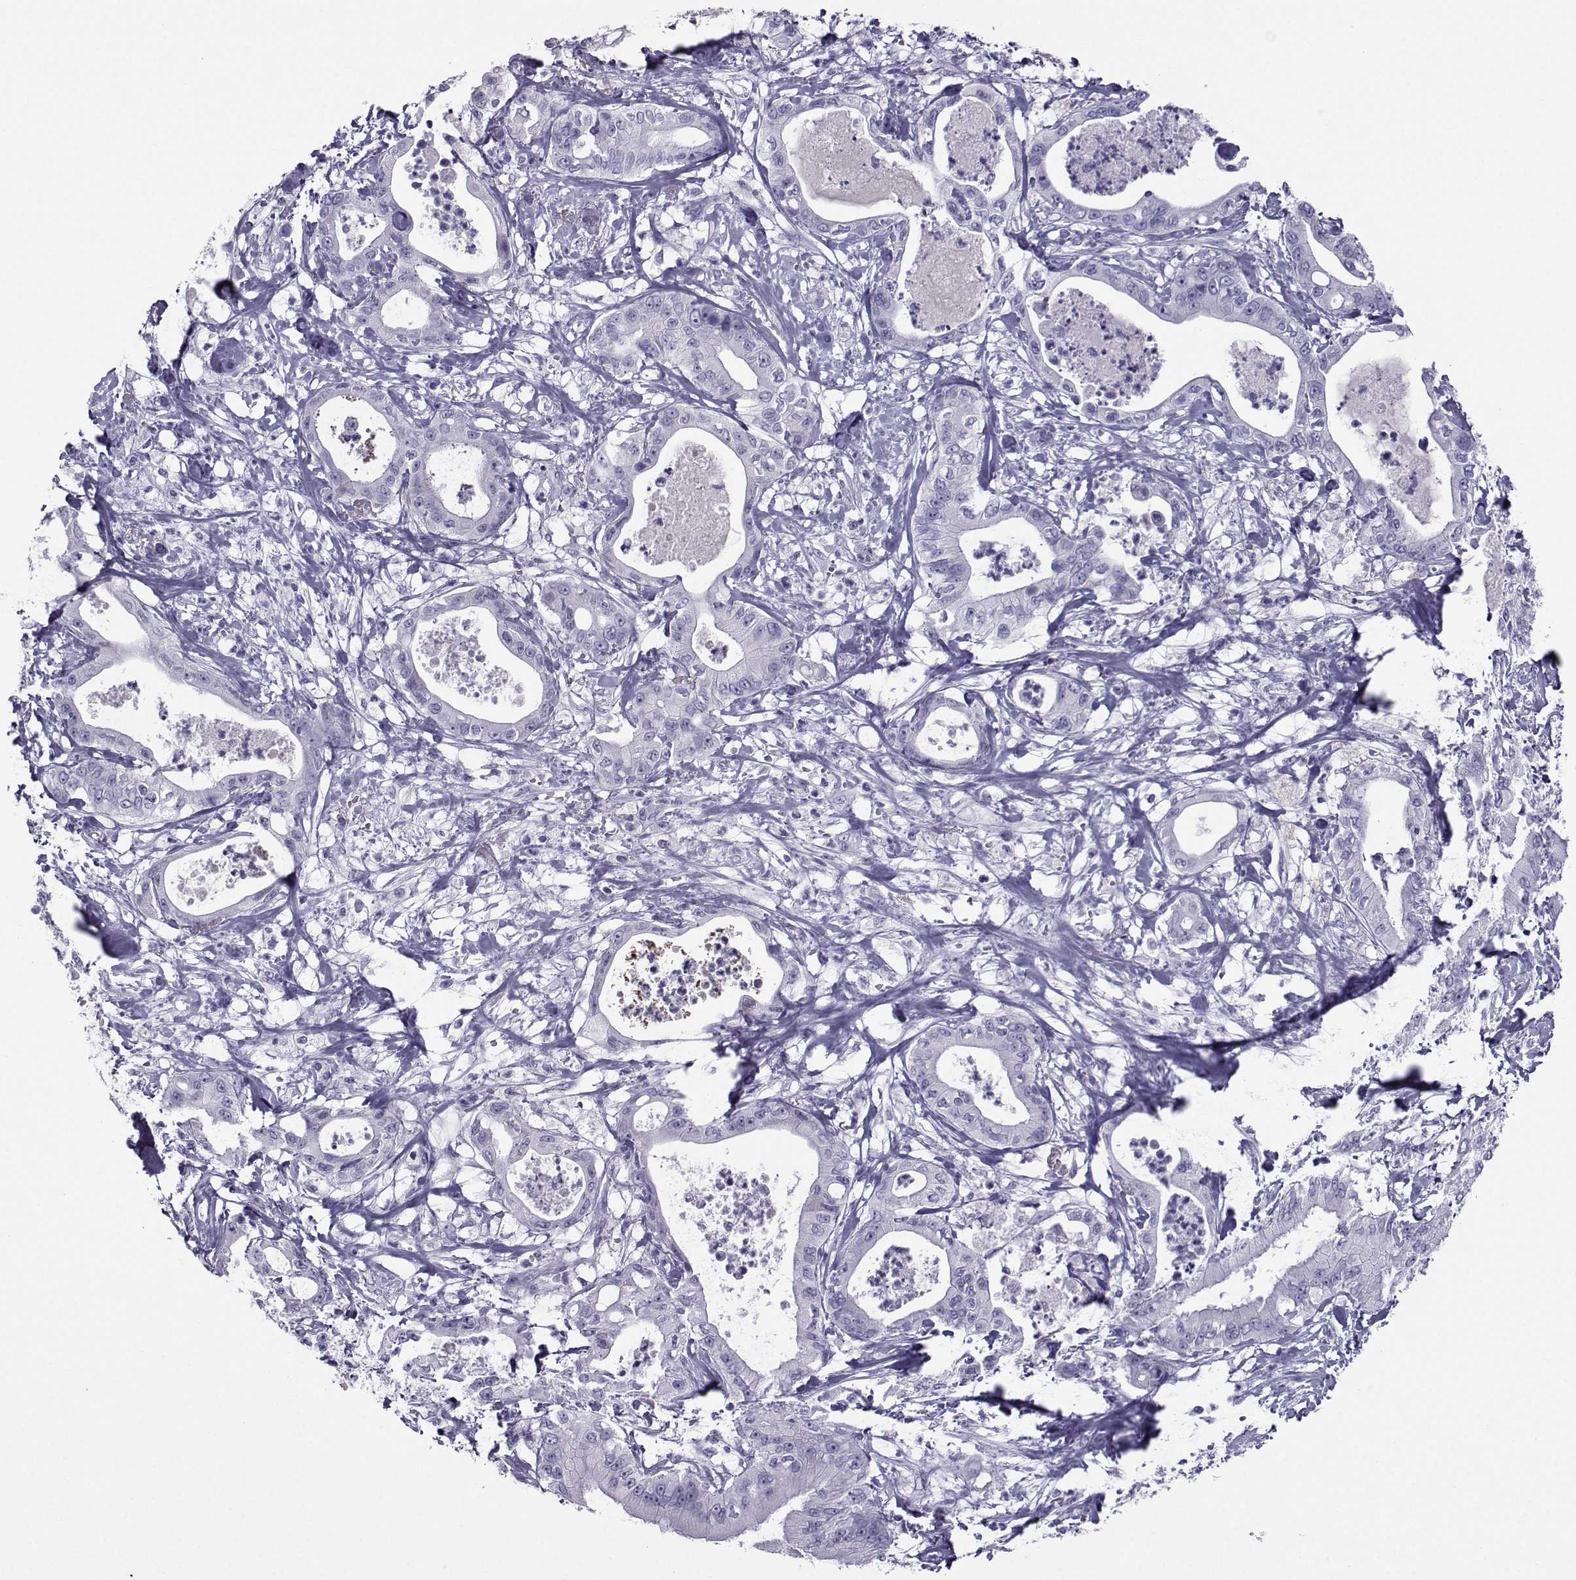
{"staining": {"intensity": "negative", "quantity": "none", "location": "none"}, "tissue": "pancreatic cancer", "cell_type": "Tumor cells", "image_type": "cancer", "snomed": [{"axis": "morphology", "description": "Adenocarcinoma, NOS"}, {"axis": "topography", "description": "Pancreas"}], "caption": "High power microscopy image of an immunohistochemistry photomicrograph of adenocarcinoma (pancreatic), revealing no significant positivity in tumor cells.", "gene": "CRYBB1", "patient": {"sex": "male", "age": 71}}